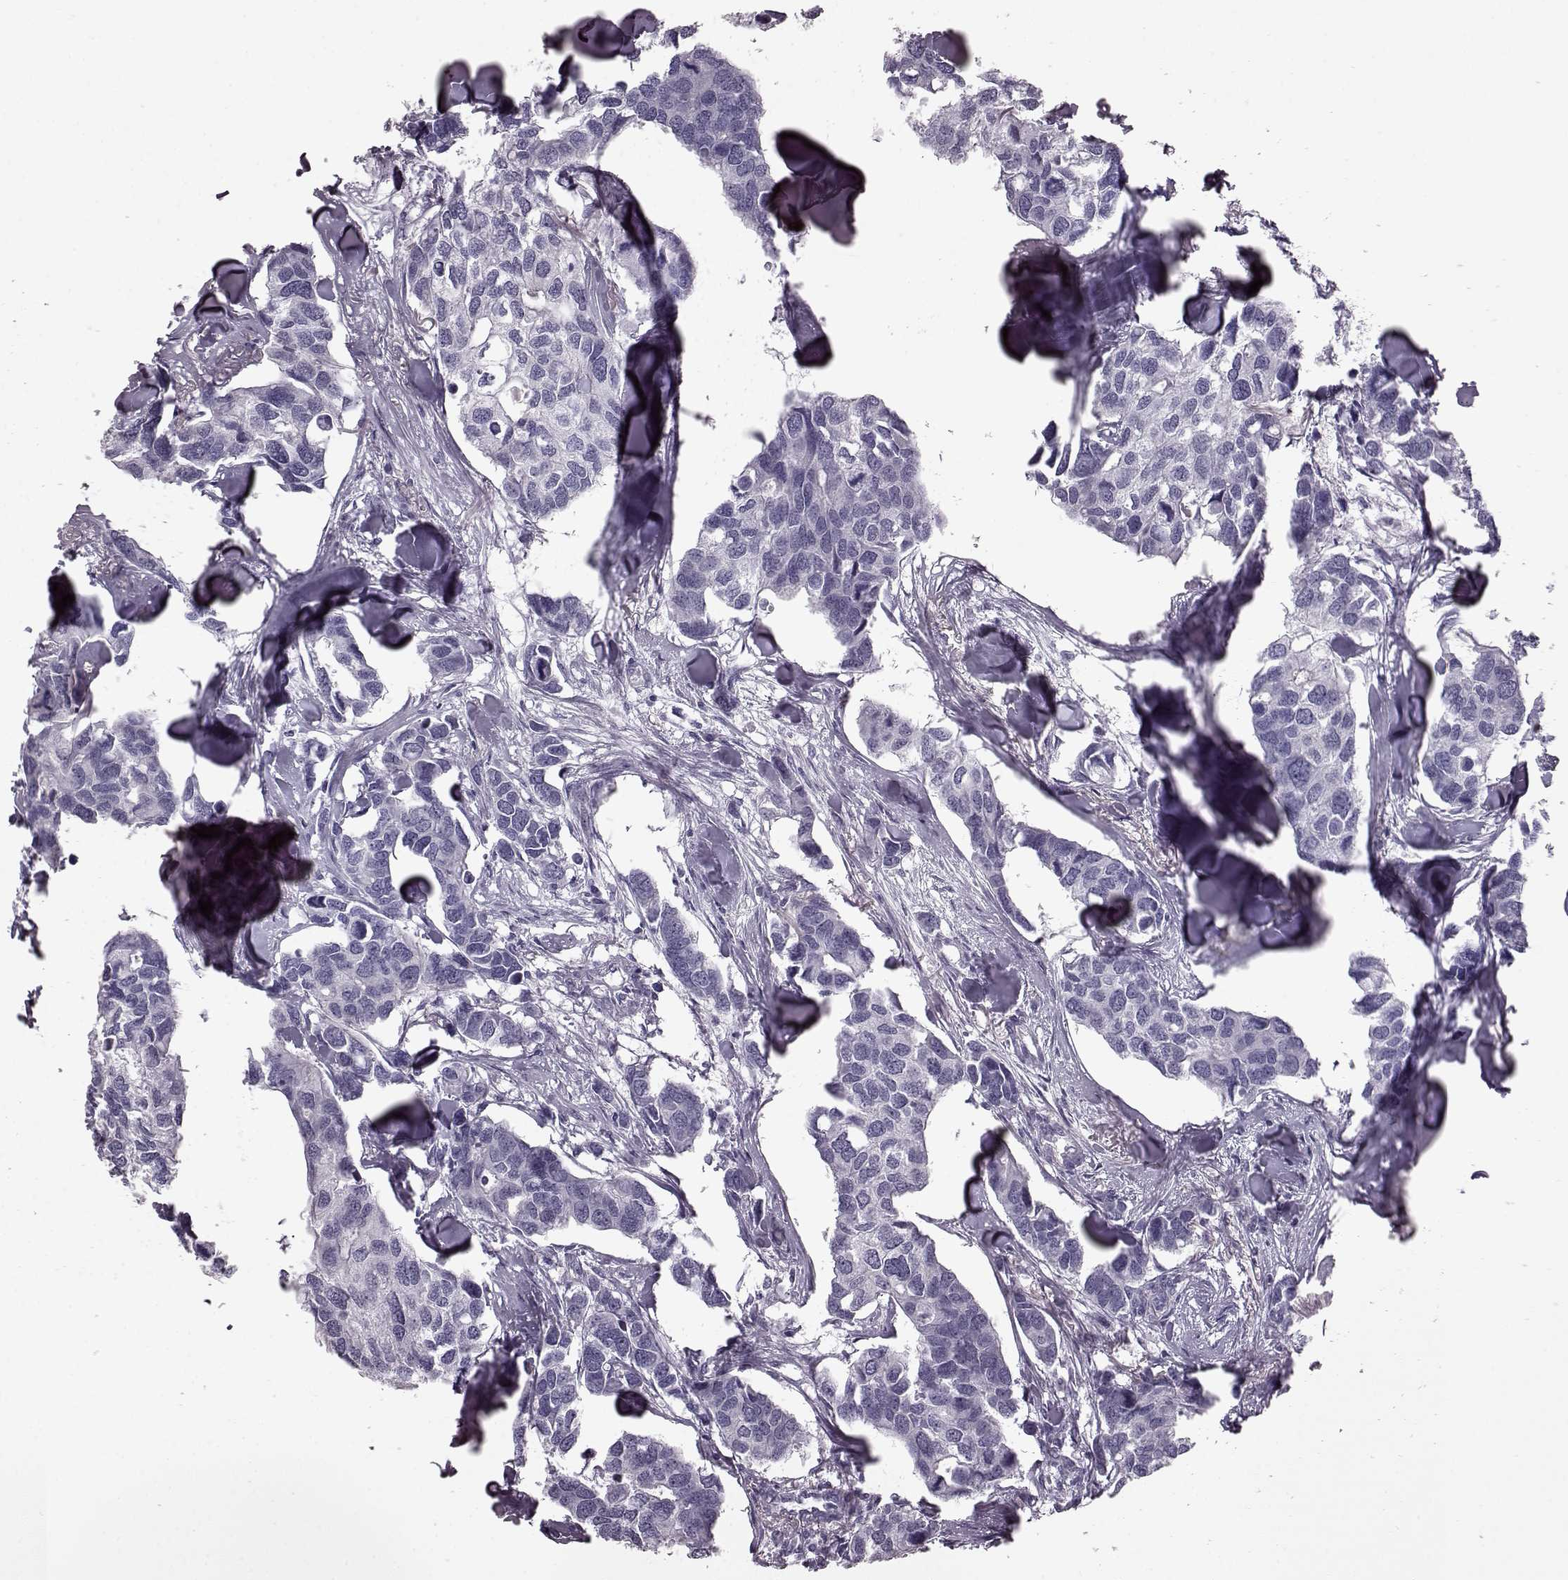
{"staining": {"intensity": "negative", "quantity": "none", "location": "none"}, "tissue": "breast cancer", "cell_type": "Tumor cells", "image_type": "cancer", "snomed": [{"axis": "morphology", "description": "Duct carcinoma"}, {"axis": "topography", "description": "Breast"}], "caption": "High magnification brightfield microscopy of breast invasive ductal carcinoma stained with DAB (3,3'-diaminobenzidine) (brown) and counterstained with hematoxylin (blue): tumor cells show no significant expression. (DAB immunohistochemistry (IHC) visualized using brightfield microscopy, high magnification).", "gene": "SNTG1", "patient": {"sex": "female", "age": 83}}